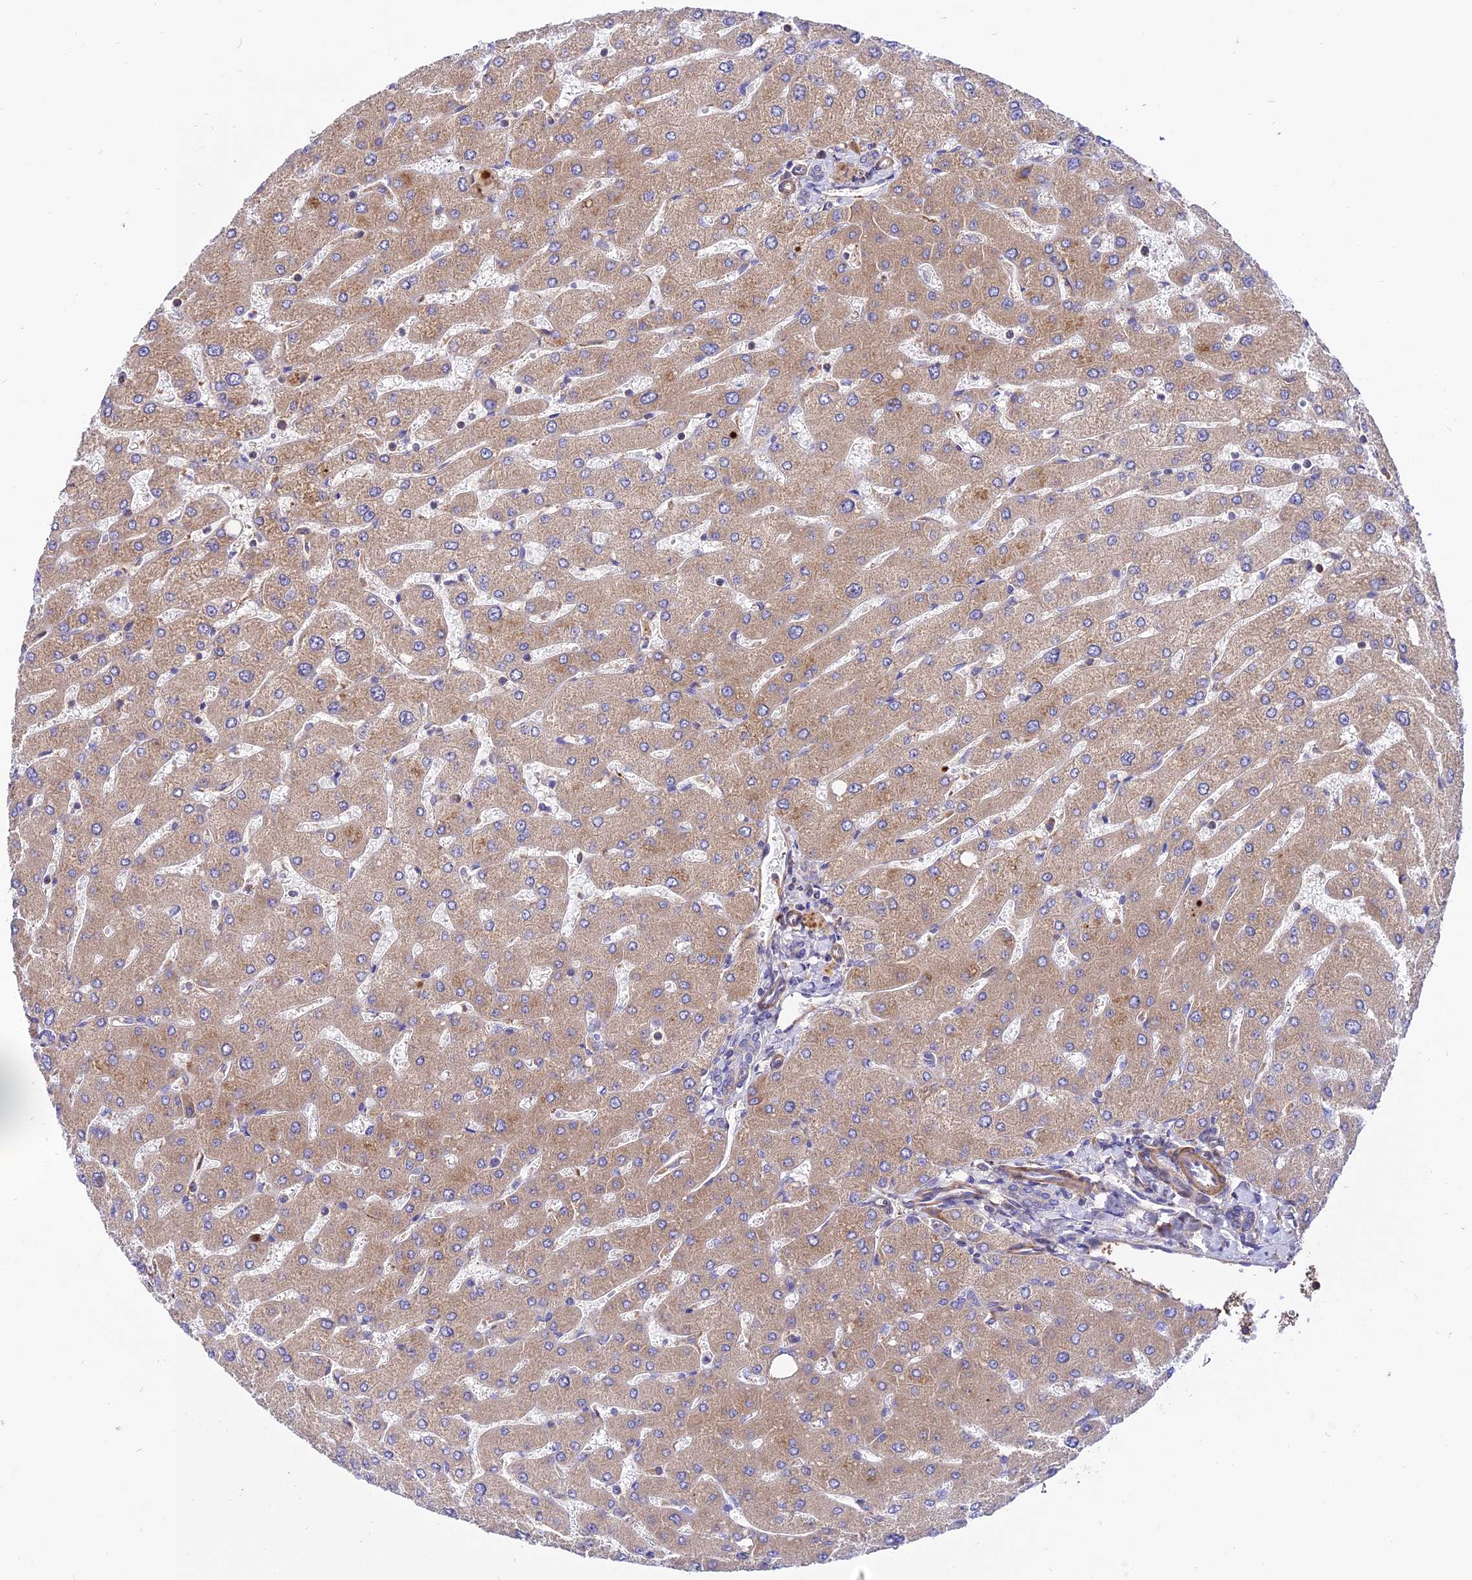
{"staining": {"intensity": "negative", "quantity": "none", "location": "none"}, "tissue": "liver", "cell_type": "Cholangiocytes", "image_type": "normal", "snomed": [{"axis": "morphology", "description": "Normal tissue, NOS"}, {"axis": "topography", "description": "Liver"}], "caption": "A high-resolution histopathology image shows immunohistochemistry staining of unremarkable liver, which exhibits no significant positivity in cholangiocytes. The staining is performed using DAB (3,3'-diaminobenzidine) brown chromogen with nuclei counter-stained in using hematoxylin.", "gene": "PYM1", "patient": {"sex": "male", "age": 55}}